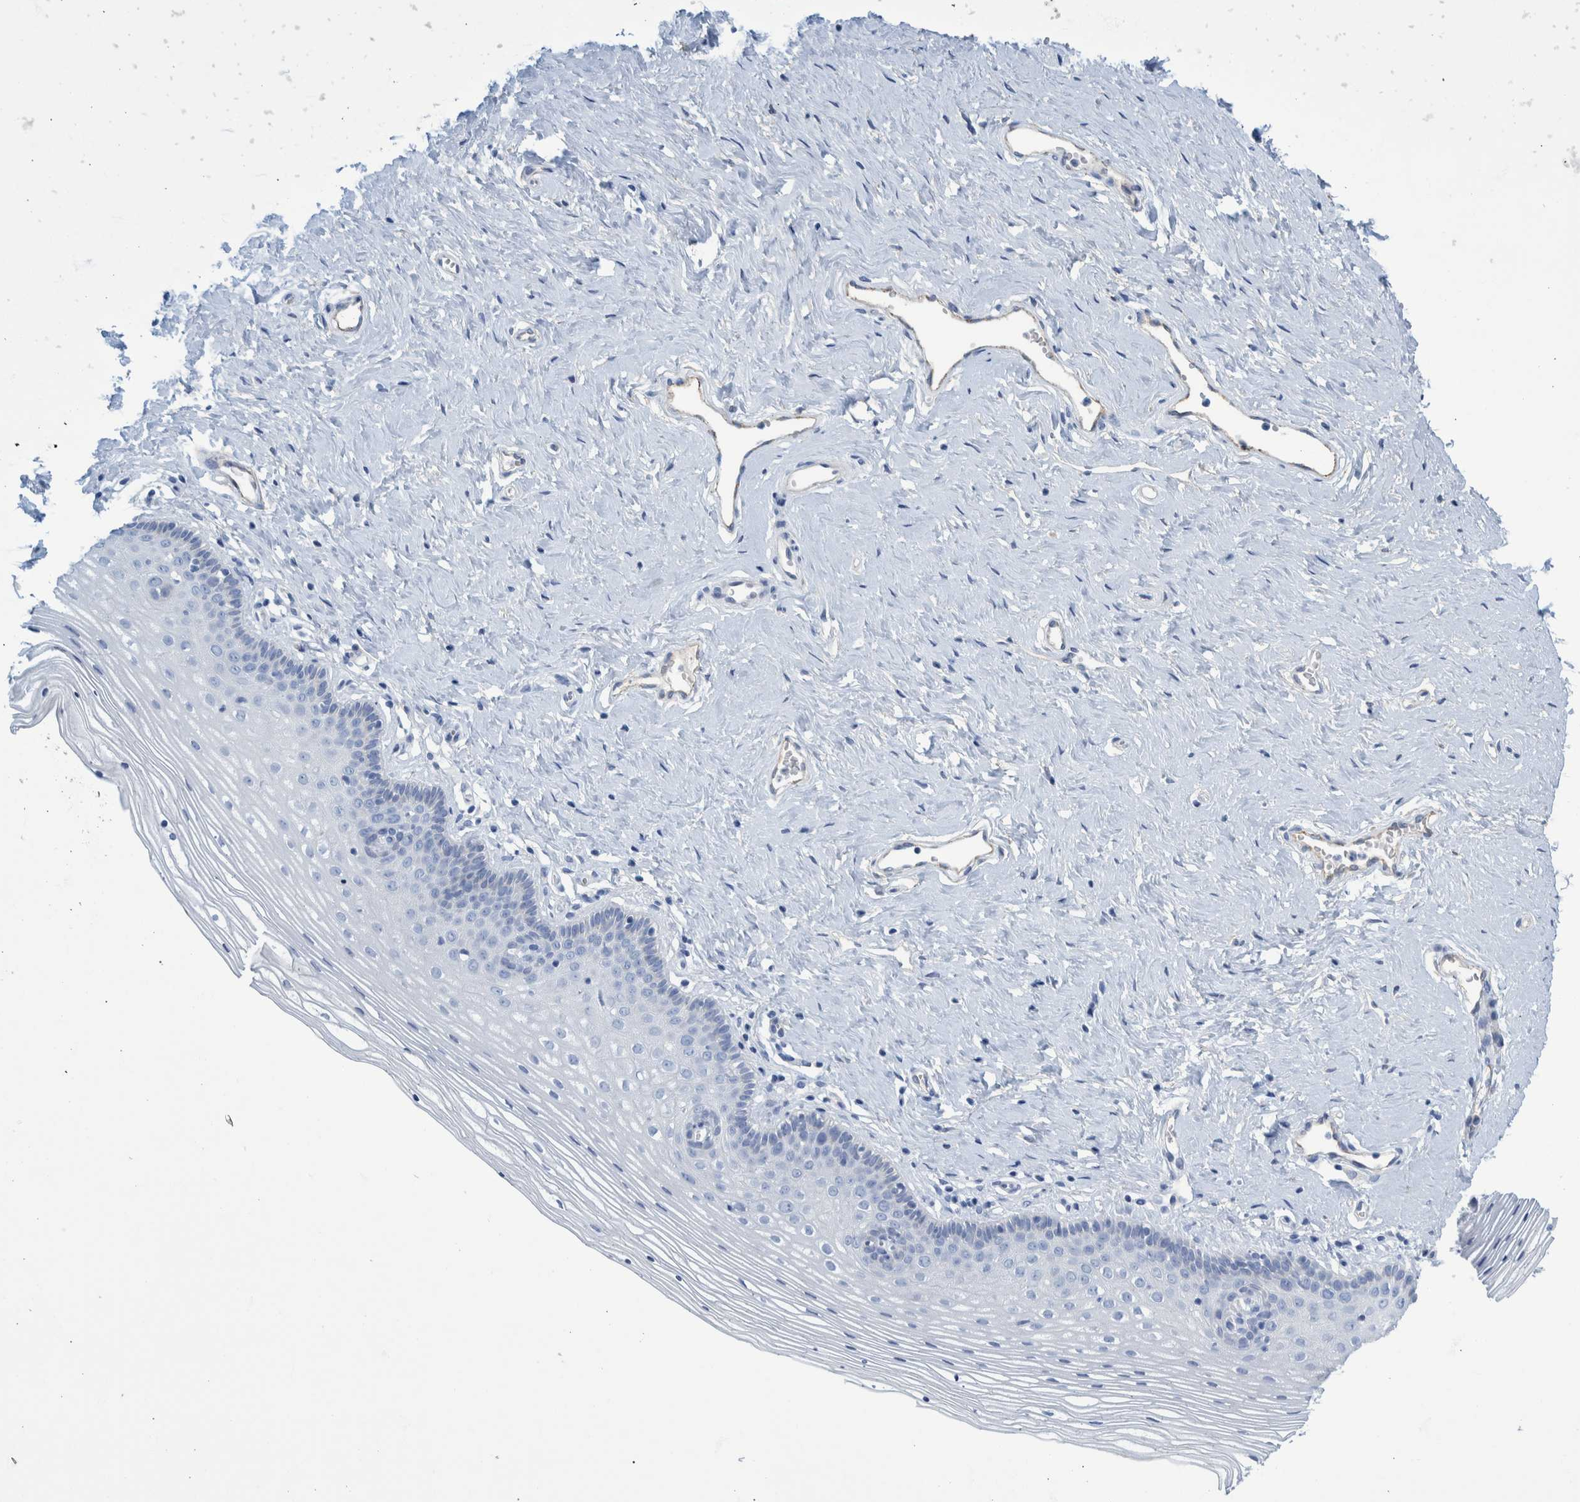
{"staining": {"intensity": "negative", "quantity": "none", "location": "none"}, "tissue": "vagina", "cell_type": "Squamous epithelial cells", "image_type": "normal", "snomed": [{"axis": "morphology", "description": "Normal tissue, NOS"}, {"axis": "topography", "description": "Vagina"}], "caption": "Immunohistochemistry (IHC) histopathology image of normal vagina: vagina stained with DAB (3,3'-diaminobenzidine) exhibits no significant protein expression in squamous epithelial cells.", "gene": "SLC34A3", "patient": {"sex": "female", "age": 32}}